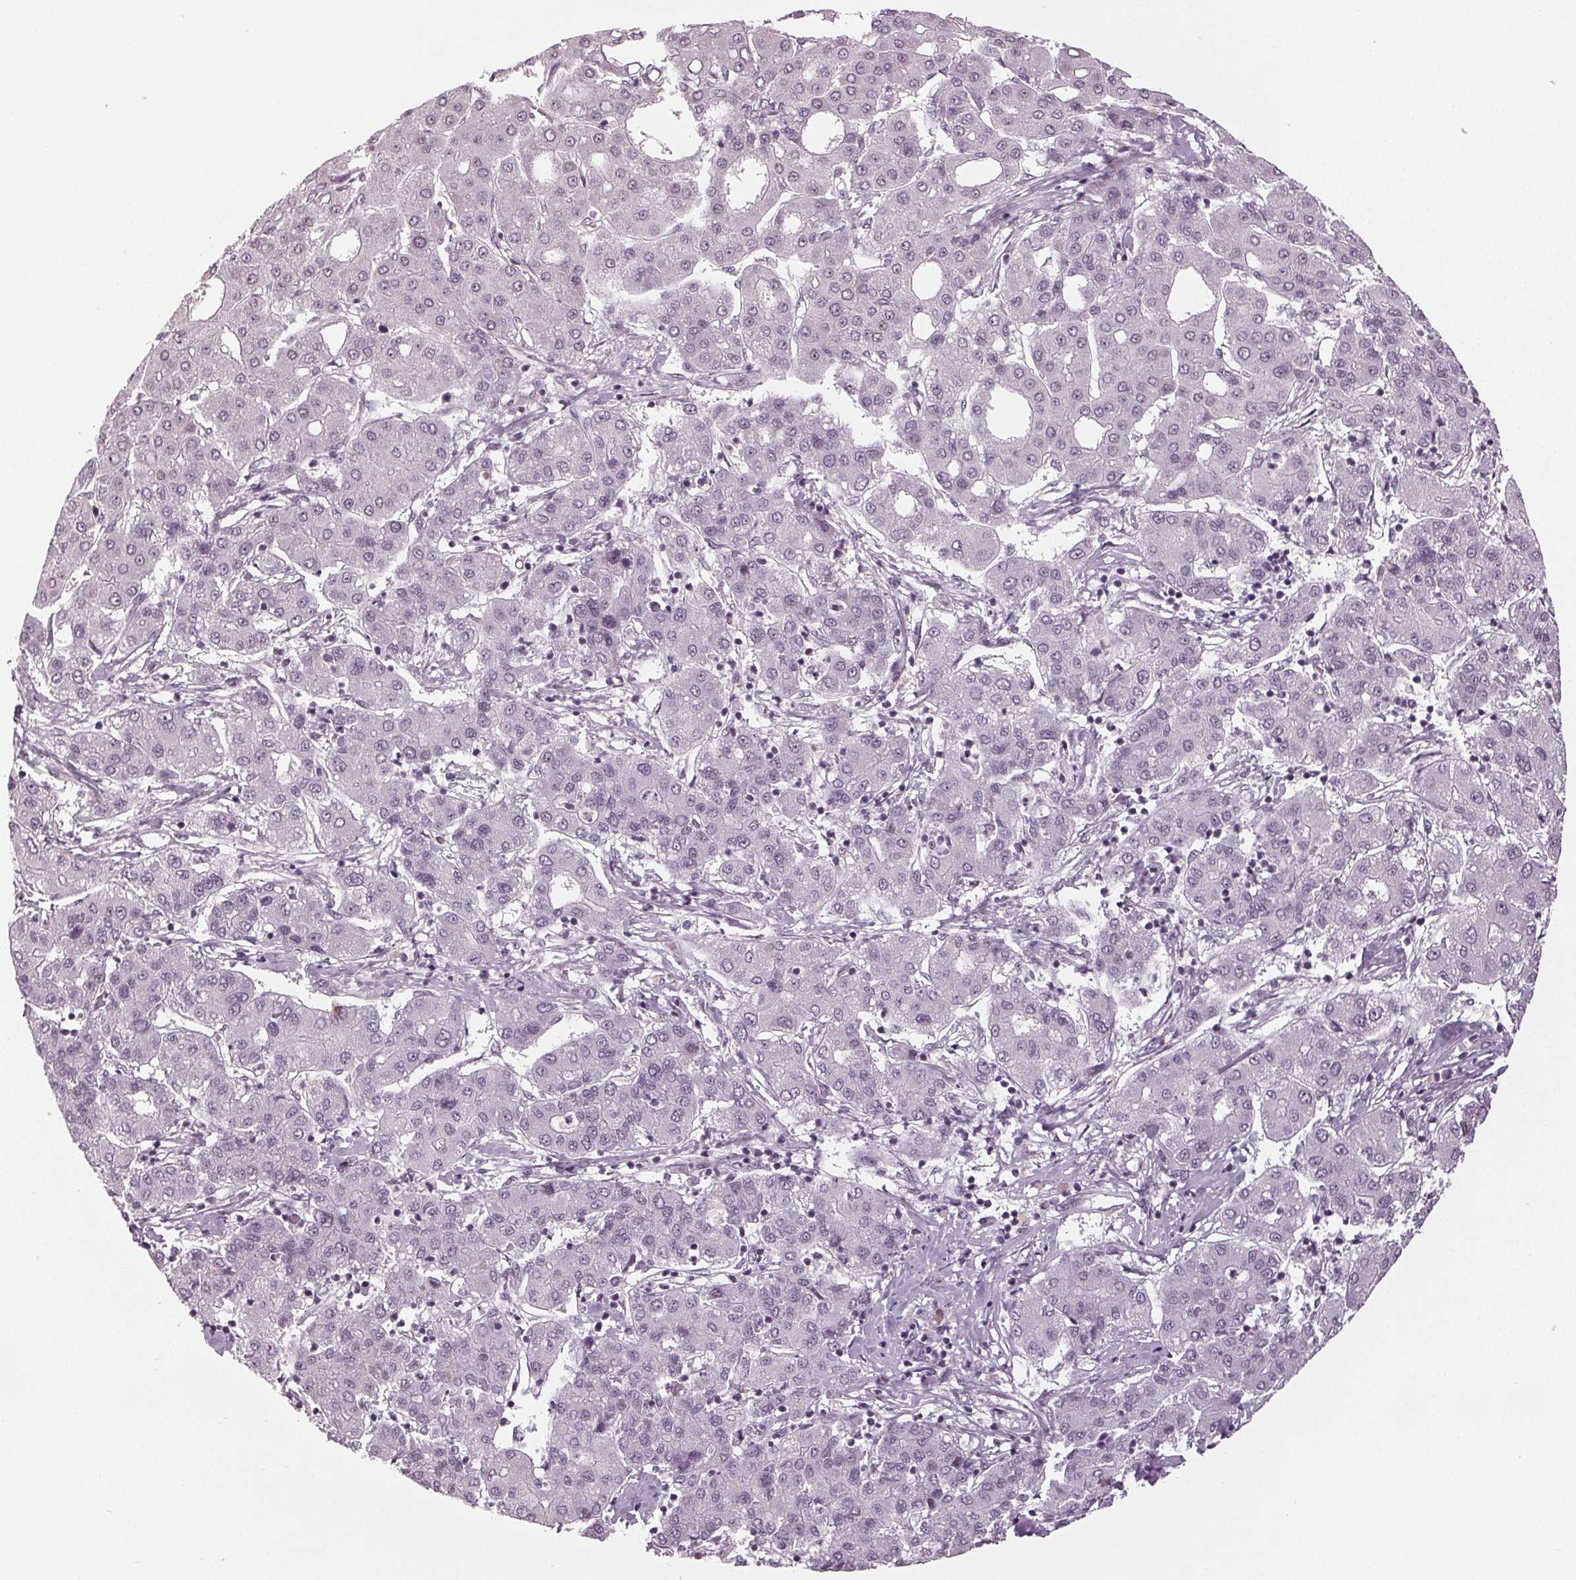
{"staining": {"intensity": "negative", "quantity": "none", "location": "none"}, "tissue": "liver cancer", "cell_type": "Tumor cells", "image_type": "cancer", "snomed": [{"axis": "morphology", "description": "Carcinoma, Hepatocellular, NOS"}, {"axis": "topography", "description": "Liver"}], "caption": "Tumor cells show no significant protein staining in liver cancer.", "gene": "DDX41", "patient": {"sex": "male", "age": 65}}